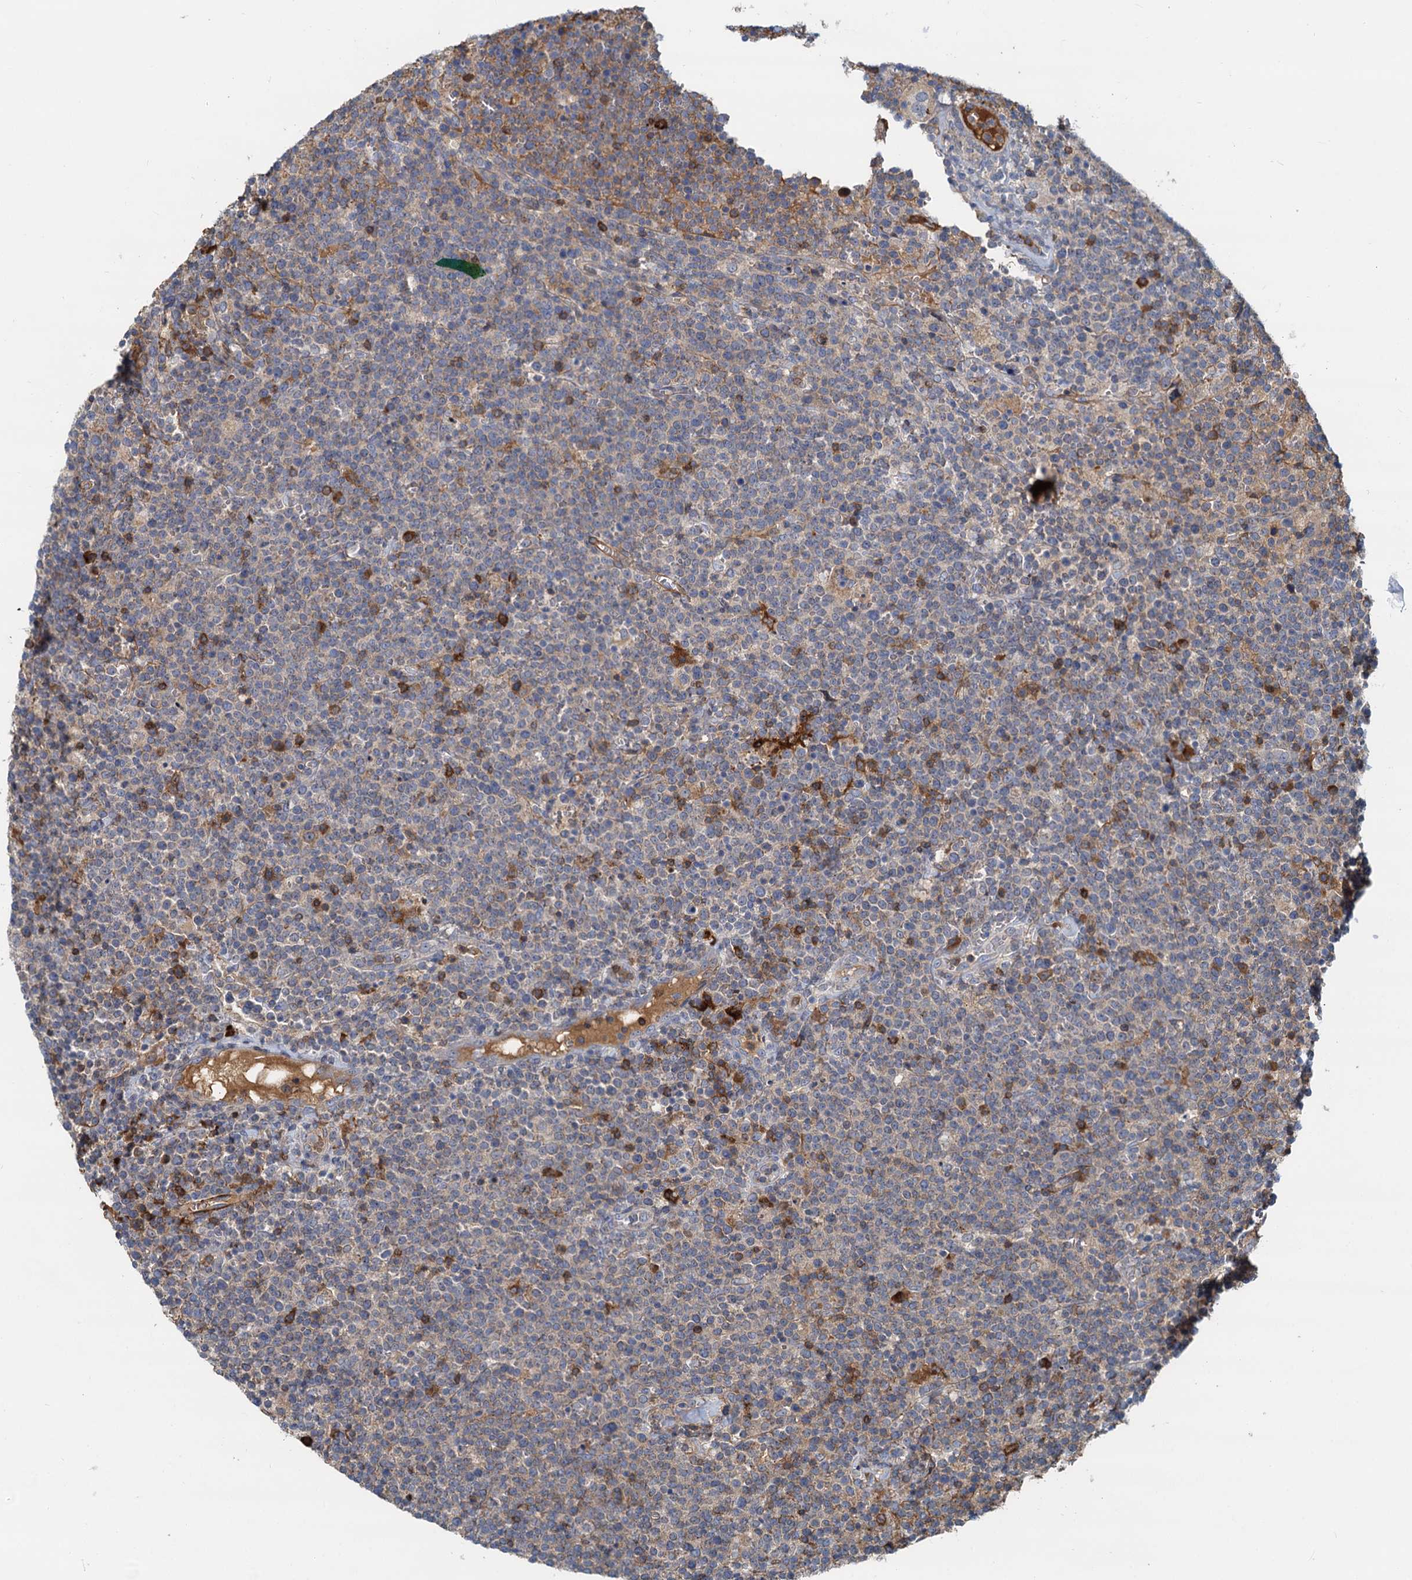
{"staining": {"intensity": "negative", "quantity": "none", "location": "none"}, "tissue": "lymphoma", "cell_type": "Tumor cells", "image_type": "cancer", "snomed": [{"axis": "morphology", "description": "Malignant lymphoma, non-Hodgkin's type, High grade"}, {"axis": "topography", "description": "Lymph node"}], "caption": "An immunohistochemistry (IHC) micrograph of lymphoma is shown. There is no staining in tumor cells of lymphoma.", "gene": "LNX2", "patient": {"sex": "male", "age": 61}}